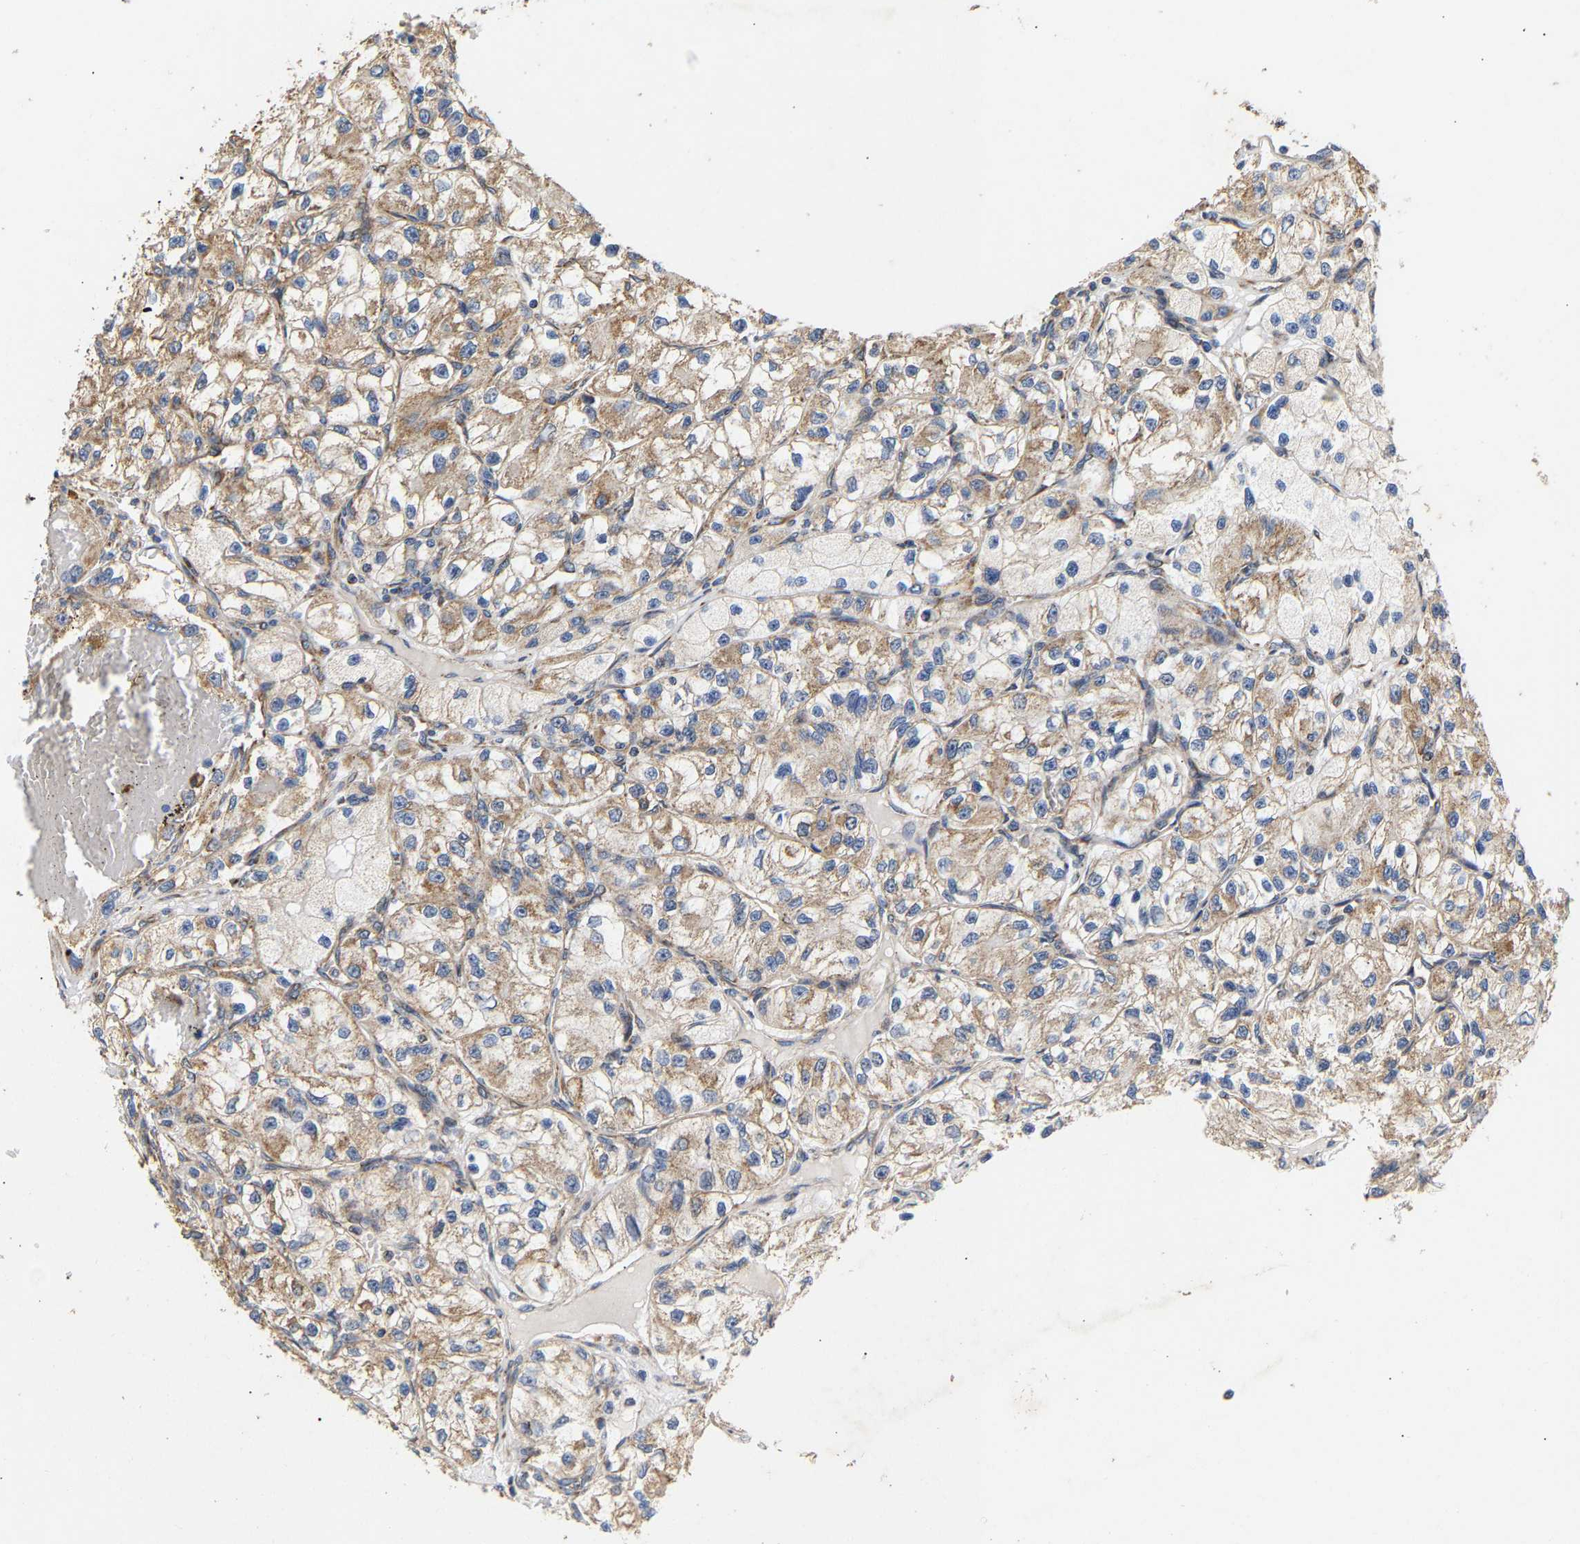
{"staining": {"intensity": "moderate", "quantity": ">75%", "location": "cytoplasmic/membranous"}, "tissue": "renal cancer", "cell_type": "Tumor cells", "image_type": "cancer", "snomed": [{"axis": "morphology", "description": "Adenocarcinoma, NOS"}, {"axis": "topography", "description": "Kidney"}], "caption": "Renal adenocarcinoma tissue exhibits moderate cytoplasmic/membranous staining in approximately >75% of tumor cells", "gene": "TMEM168", "patient": {"sex": "female", "age": 57}}